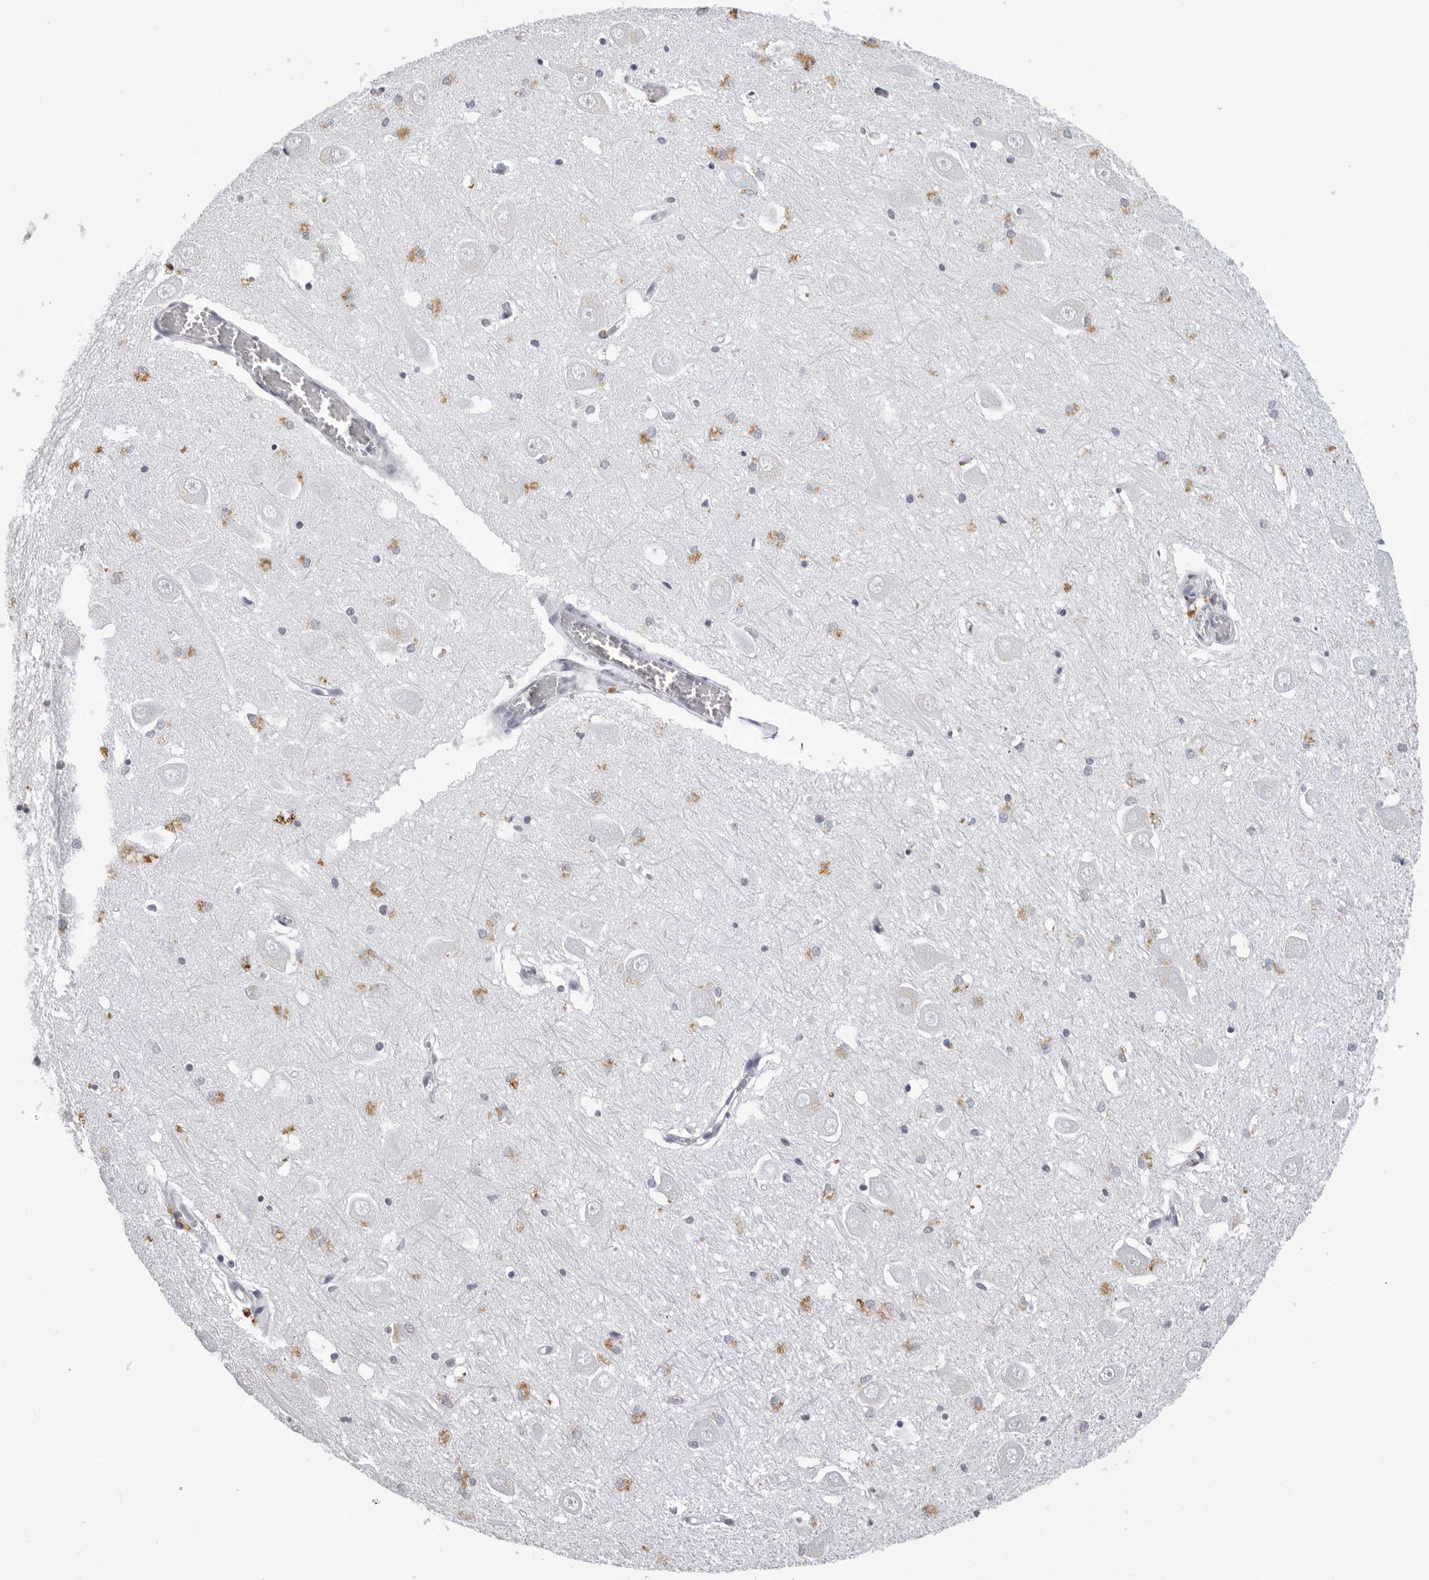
{"staining": {"intensity": "moderate", "quantity": "<25%", "location": "cytoplasmic/membranous"}, "tissue": "hippocampus", "cell_type": "Glial cells", "image_type": "normal", "snomed": [{"axis": "morphology", "description": "Normal tissue, NOS"}, {"axis": "topography", "description": "Hippocampus"}], "caption": "Hippocampus stained with DAB immunohistochemistry (IHC) displays low levels of moderate cytoplasmic/membranous positivity in about <25% of glial cells.", "gene": "LGALS4", "patient": {"sex": "male", "age": 70}}